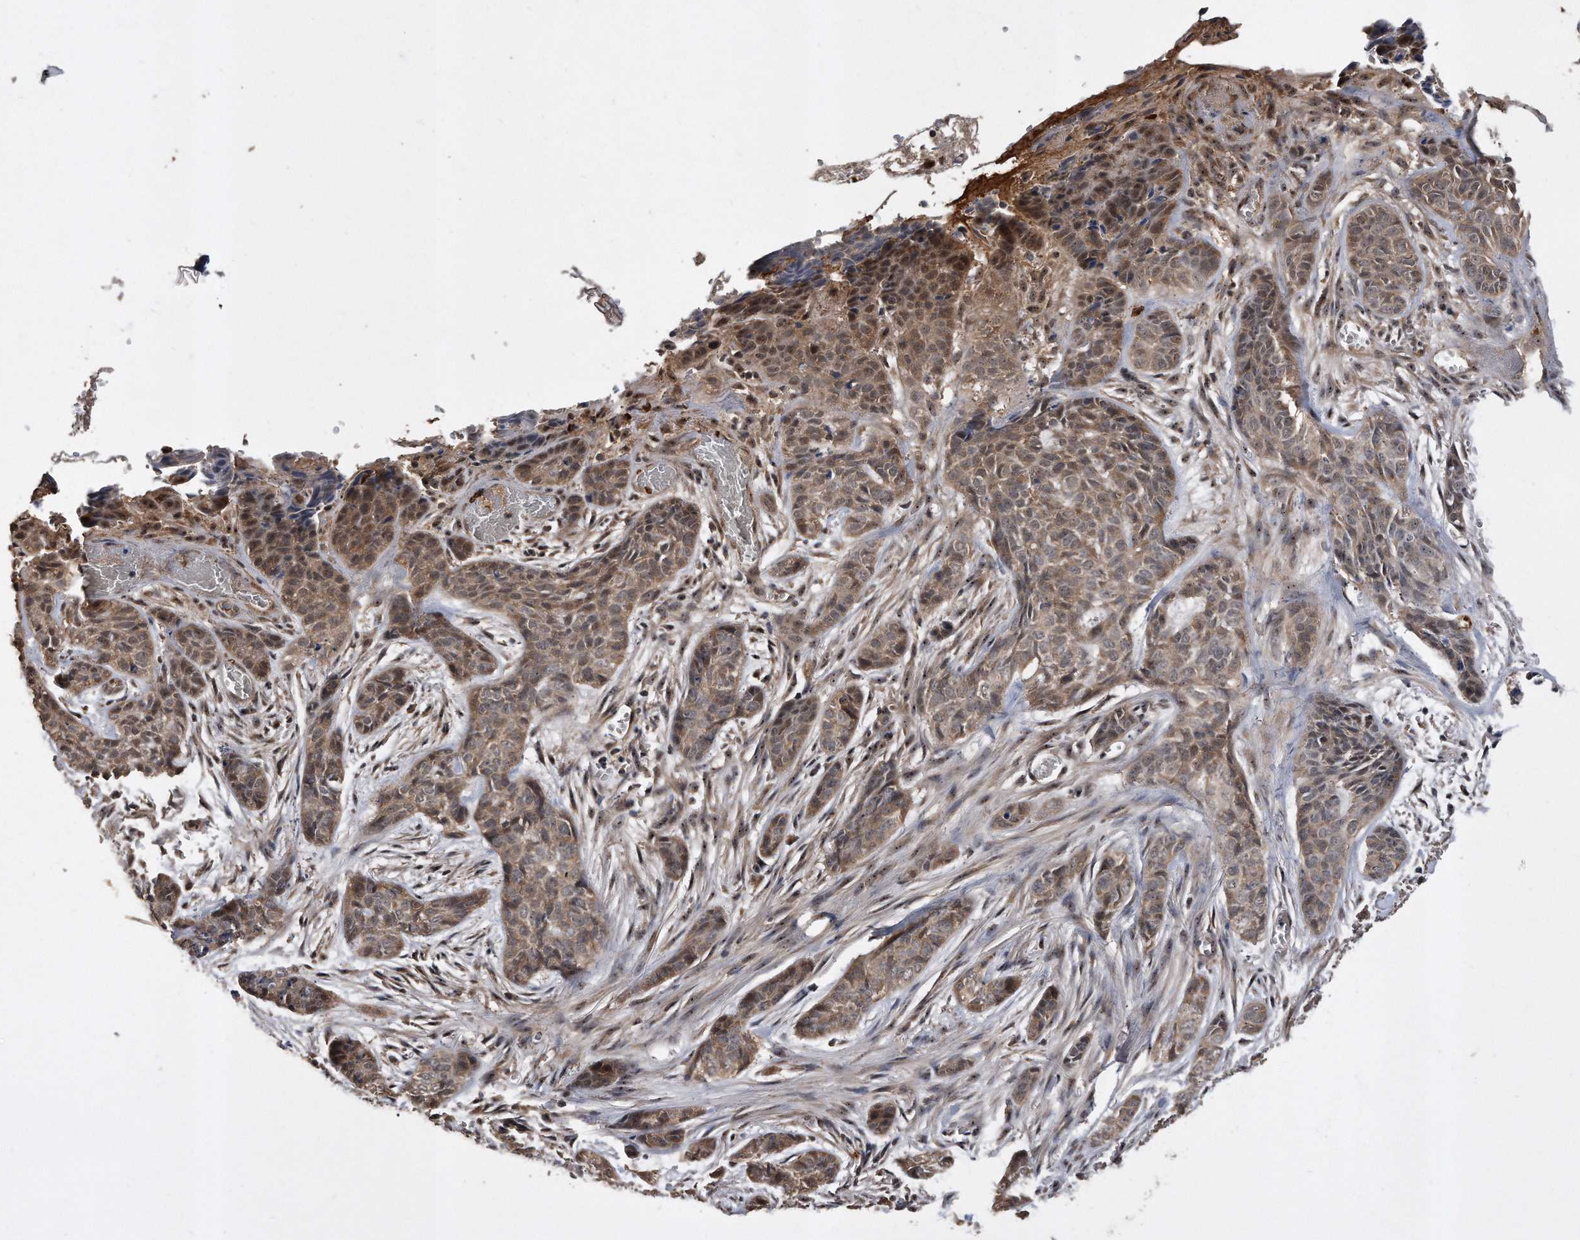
{"staining": {"intensity": "moderate", "quantity": ">75%", "location": "cytoplasmic/membranous,nuclear"}, "tissue": "skin cancer", "cell_type": "Tumor cells", "image_type": "cancer", "snomed": [{"axis": "morphology", "description": "Basal cell carcinoma"}, {"axis": "topography", "description": "Skin"}], "caption": "An immunohistochemistry (IHC) micrograph of tumor tissue is shown. Protein staining in brown labels moderate cytoplasmic/membranous and nuclear positivity in skin cancer (basal cell carcinoma) within tumor cells. Using DAB (3,3'-diaminobenzidine) (brown) and hematoxylin (blue) stains, captured at high magnification using brightfield microscopy.", "gene": "PELO", "patient": {"sex": "female", "age": 64}}